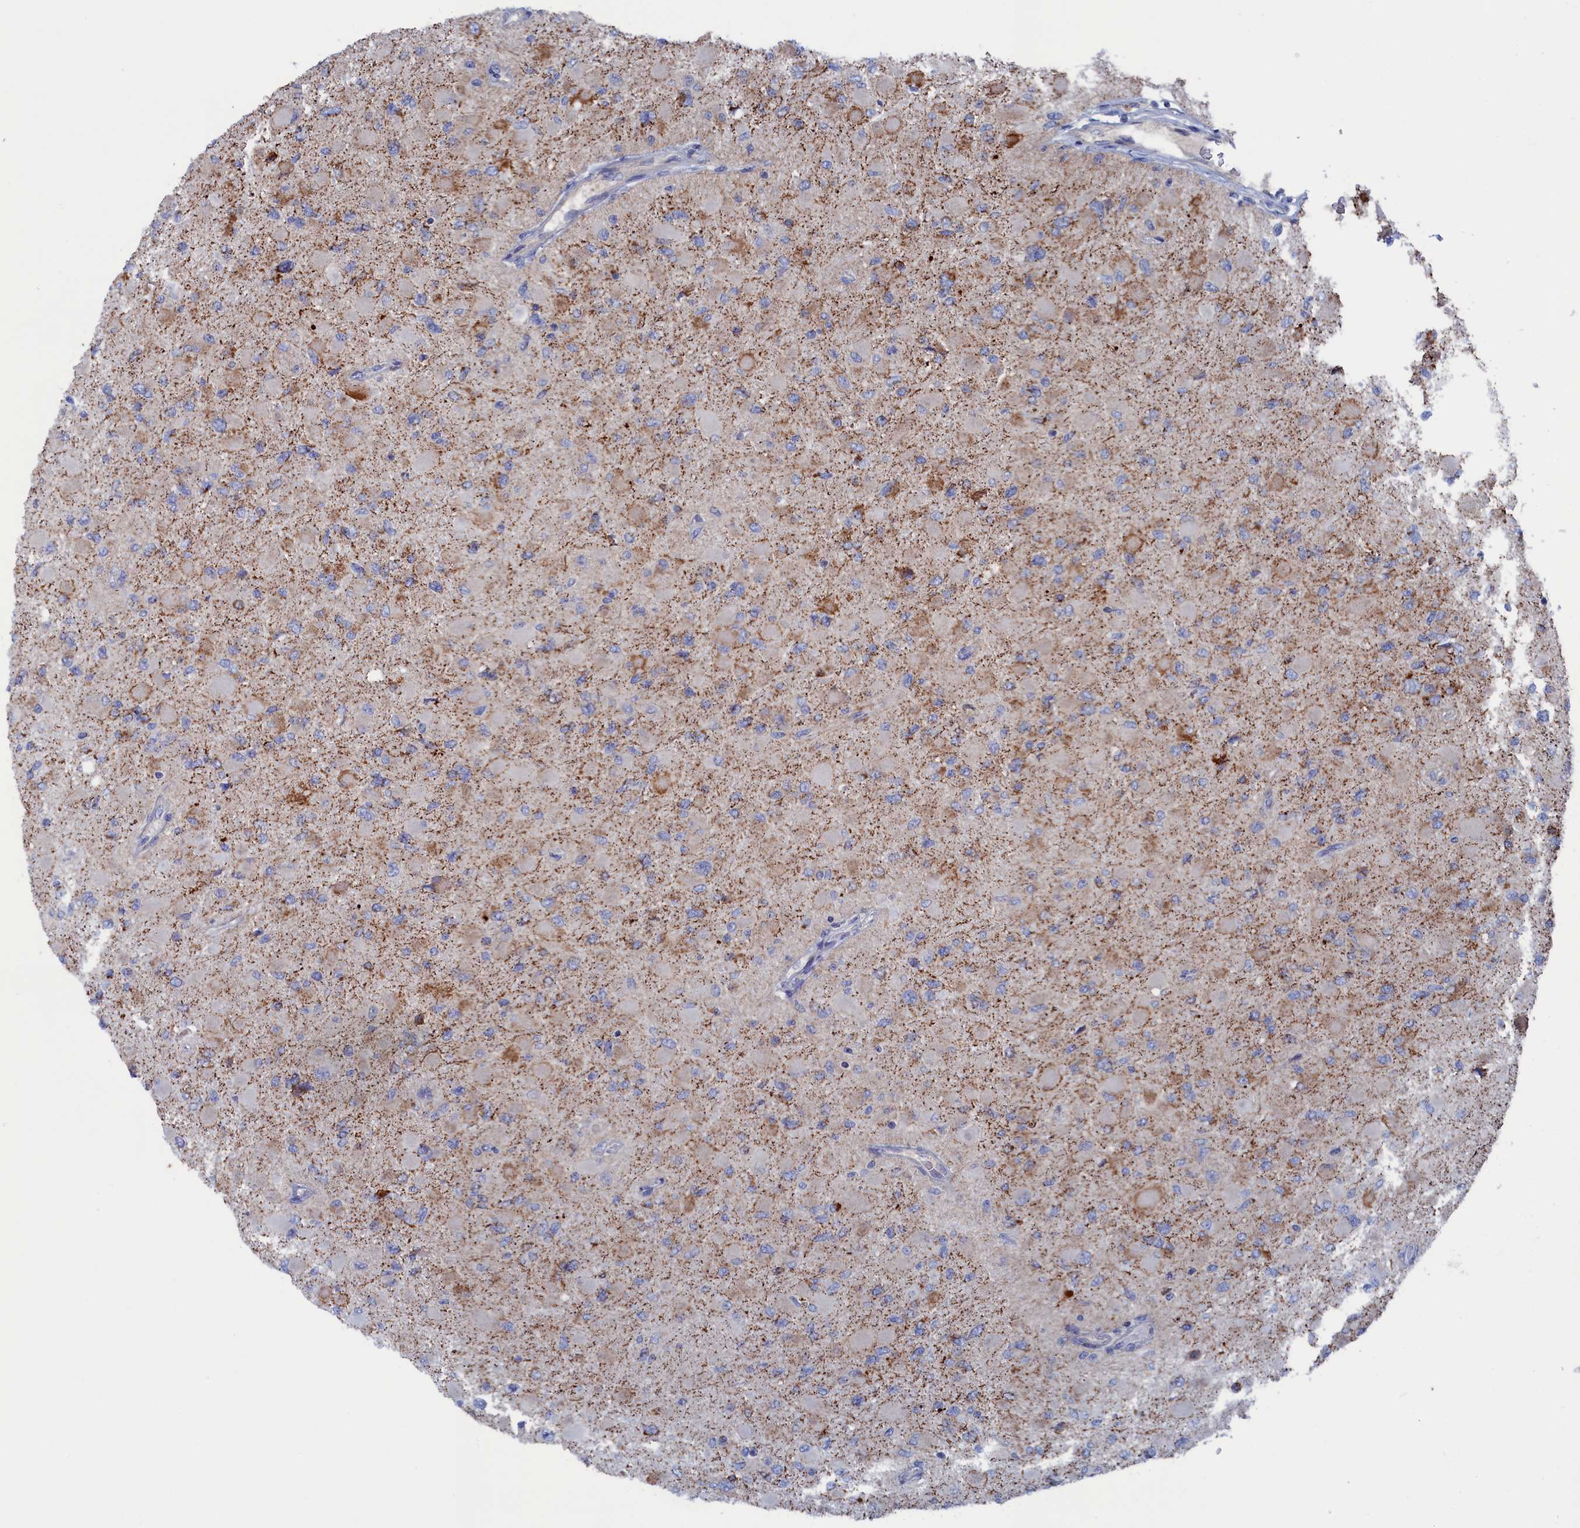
{"staining": {"intensity": "negative", "quantity": "none", "location": "none"}, "tissue": "glioma", "cell_type": "Tumor cells", "image_type": "cancer", "snomed": [{"axis": "morphology", "description": "Glioma, malignant, High grade"}, {"axis": "topography", "description": "Cerebral cortex"}], "caption": "Micrograph shows no significant protein positivity in tumor cells of glioma. (DAB immunohistochemistry with hematoxylin counter stain).", "gene": "CEND1", "patient": {"sex": "female", "age": 36}}